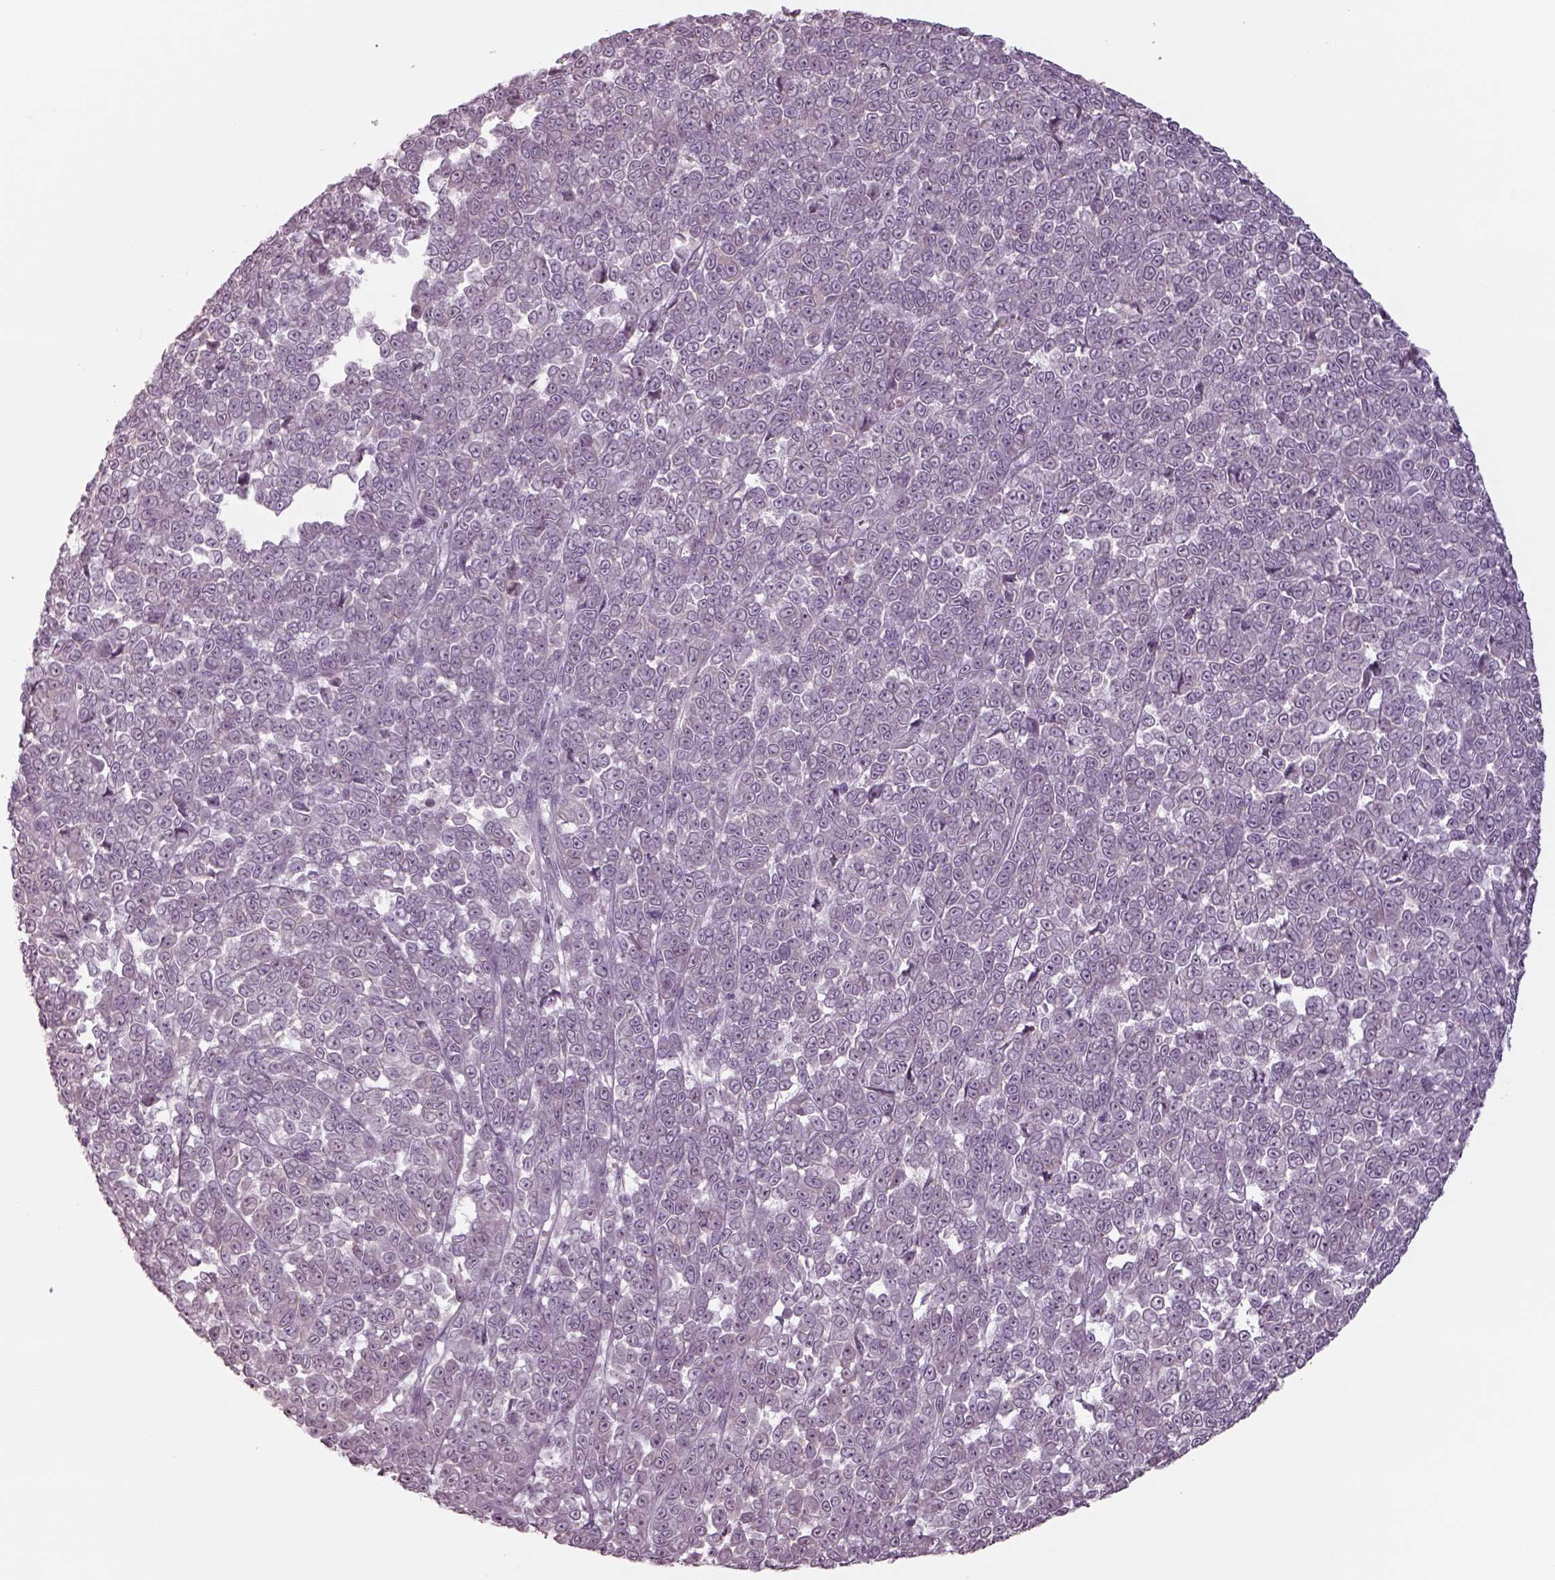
{"staining": {"intensity": "negative", "quantity": "none", "location": "none"}, "tissue": "melanoma", "cell_type": "Tumor cells", "image_type": "cancer", "snomed": [{"axis": "morphology", "description": "Malignant melanoma, NOS"}, {"axis": "topography", "description": "Skin"}], "caption": "Tumor cells are negative for brown protein staining in melanoma. (DAB immunohistochemistry, high magnification).", "gene": "SEPTIN14", "patient": {"sex": "female", "age": 95}}